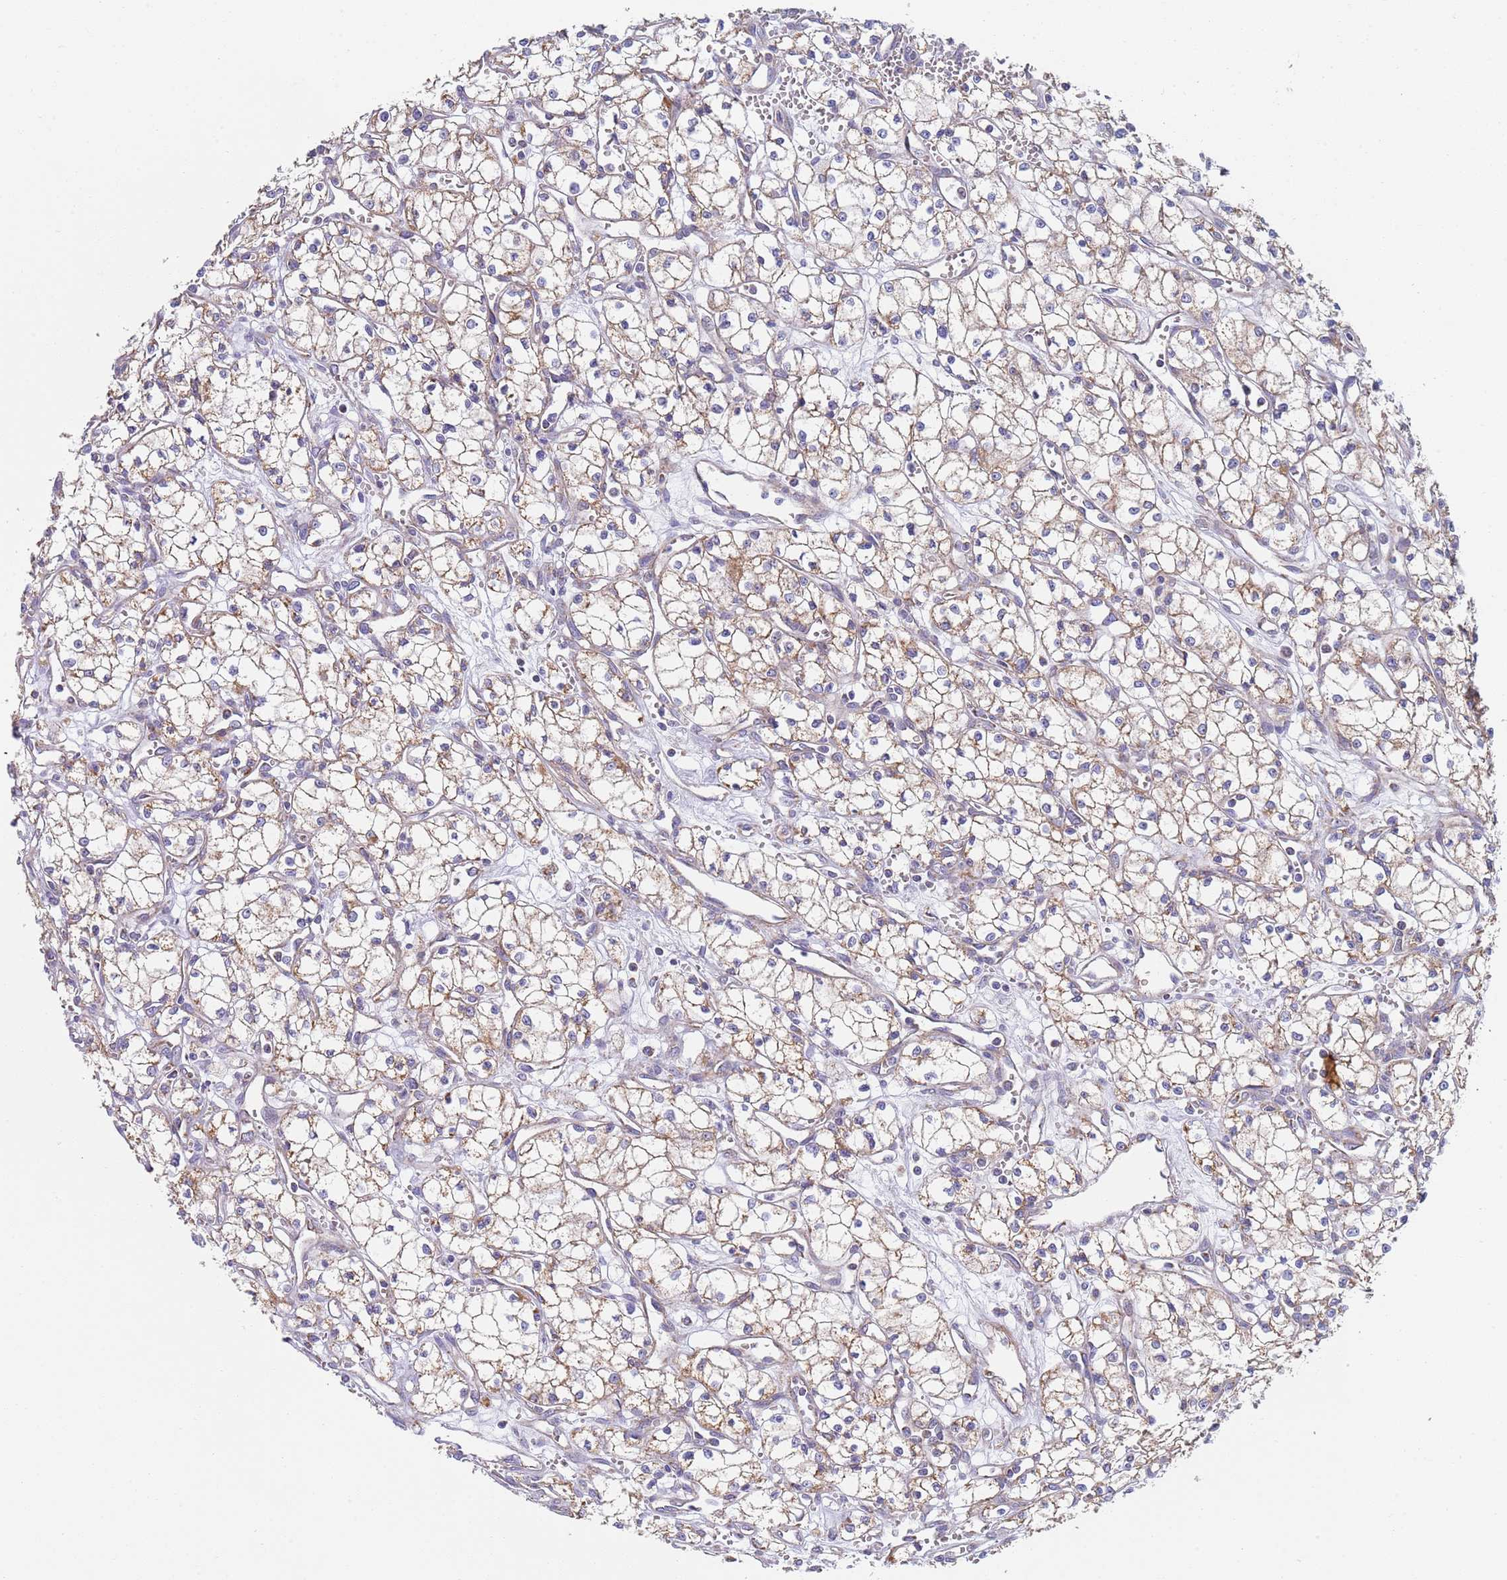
{"staining": {"intensity": "weak", "quantity": "25%-75%", "location": "cytoplasmic/membranous"}, "tissue": "renal cancer", "cell_type": "Tumor cells", "image_type": "cancer", "snomed": [{"axis": "morphology", "description": "Adenocarcinoma, NOS"}, {"axis": "topography", "description": "Kidney"}], "caption": "A photomicrograph of renal cancer (adenocarcinoma) stained for a protein demonstrates weak cytoplasmic/membranous brown staining in tumor cells. (DAB (3,3'-diaminobenzidine) = brown stain, brightfield microscopy at high magnification).", "gene": "PWWP3A", "patient": {"sex": "male", "age": 59}}